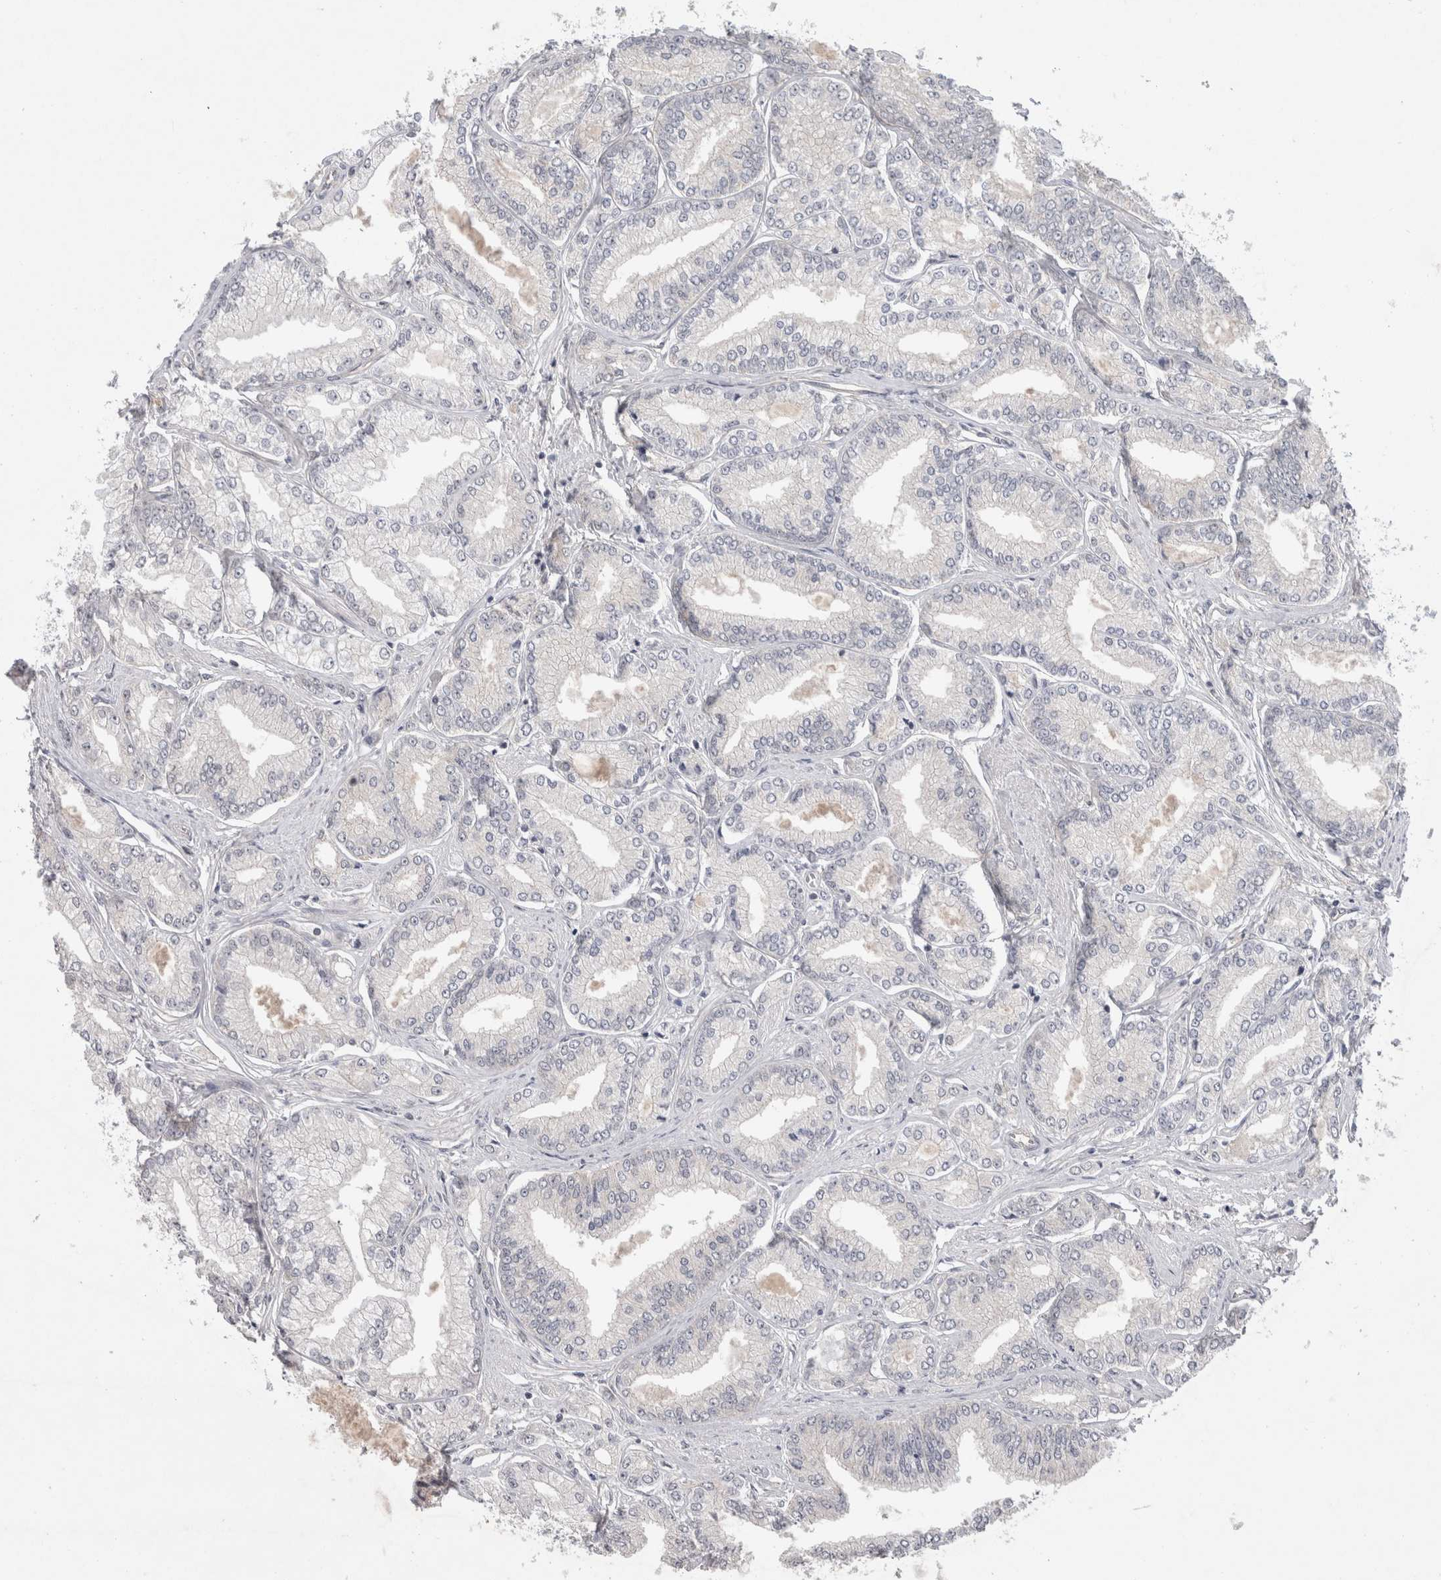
{"staining": {"intensity": "negative", "quantity": "none", "location": "none"}, "tissue": "prostate cancer", "cell_type": "Tumor cells", "image_type": "cancer", "snomed": [{"axis": "morphology", "description": "Adenocarcinoma, Low grade"}, {"axis": "topography", "description": "Prostate"}], "caption": "The micrograph displays no staining of tumor cells in prostate adenocarcinoma (low-grade).", "gene": "CERS3", "patient": {"sex": "male", "age": 52}}